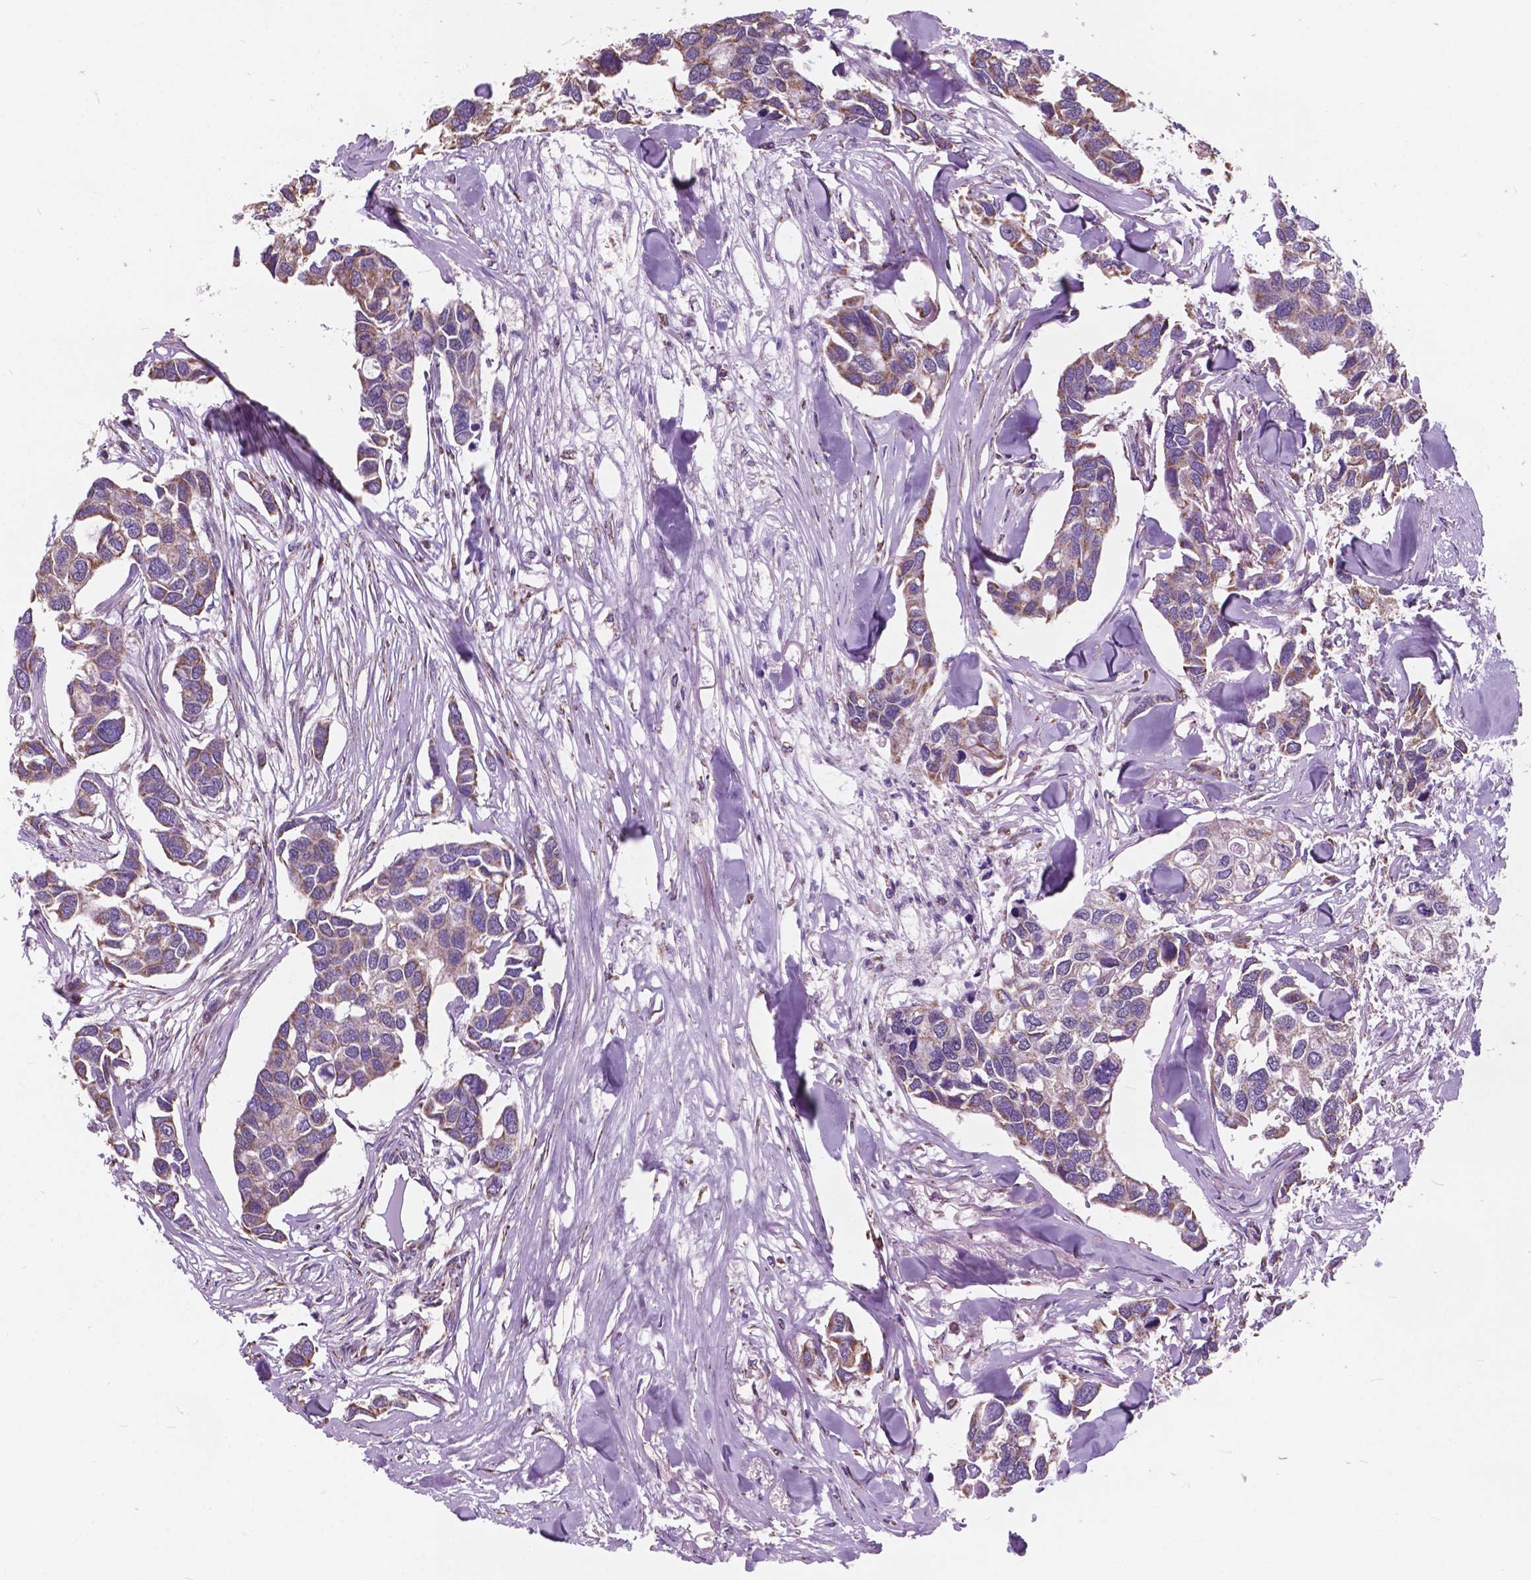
{"staining": {"intensity": "weak", "quantity": ">75%", "location": "cytoplasmic/membranous"}, "tissue": "breast cancer", "cell_type": "Tumor cells", "image_type": "cancer", "snomed": [{"axis": "morphology", "description": "Duct carcinoma"}, {"axis": "topography", "description": "Breast"}], "caption": "Protein expression analysis of human breast invasive ductal carcinoma reveals weak cytoplasmic/membranous expression in approximately >75% of tumor cells. (DAB IHC, brown staining for protein, blue staining for nuclei).", "gene": "SCOC", "patient": {"sex": "female", "age": 83}}